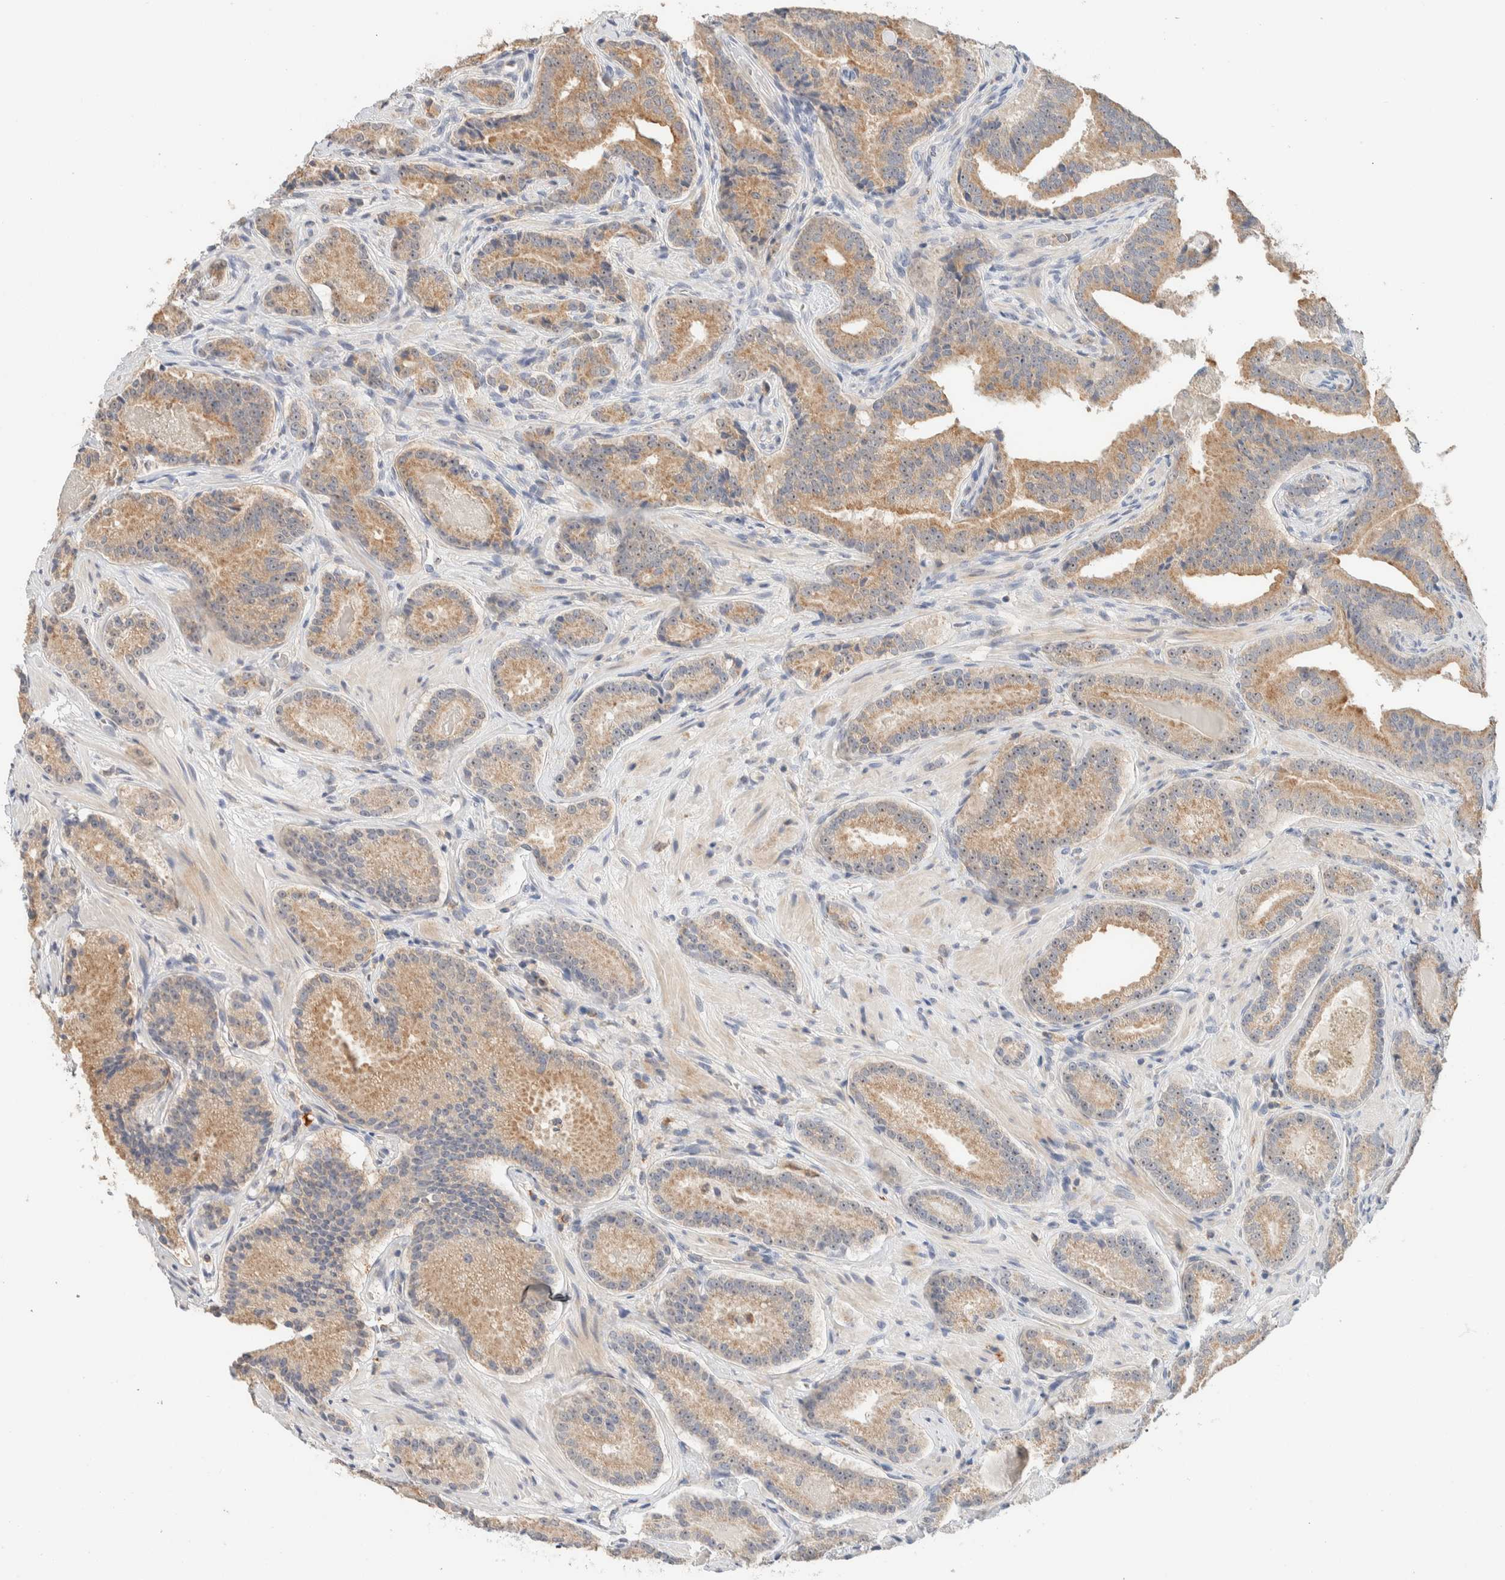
{"staining": {"intensity": "moderate", "quantity": ">75%", "location": "cytoplasmic/membranous"}, "tissue": "prostate cancer", "cell_type": "Tumor cells", "image_type": "cancer", "snomed": [{"axis": "morphology", "description": "Adenocarcinoma, Low grade"}, {"axis": "topography", "description": "Prostate"}], "caption": "Immunohistochemistry photomicrograph of neoplastic tissue: prostate cancer stained using immunohistochemistry shows medium levels of moderate protein expression localized specifically in the cytoplasmic/membranous of tumor cells, appearing as a cytoplasmic/membranous brown color.", "gene": "HDHD3", "patient": {"sex": "male", "age": 51}}